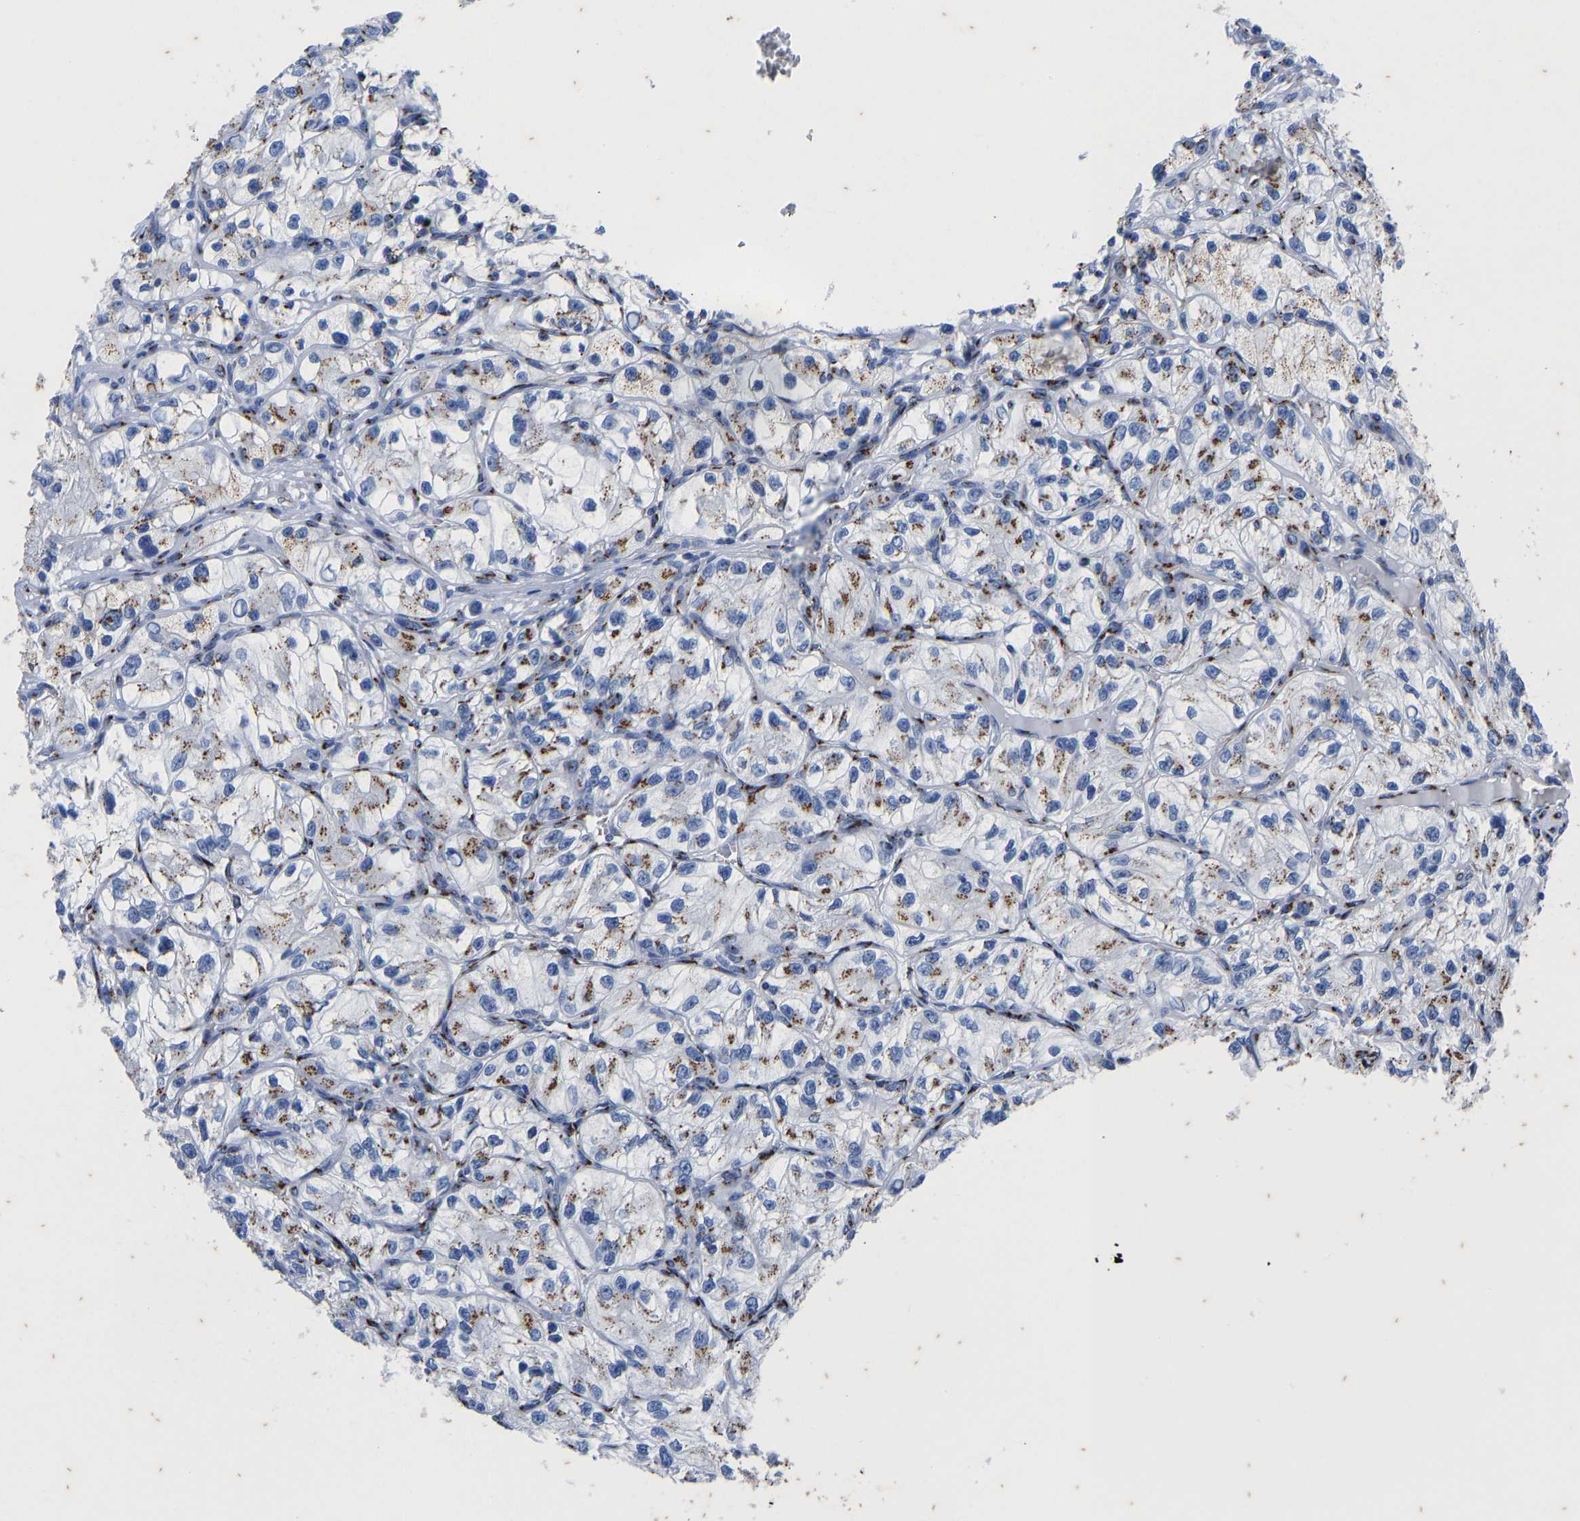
{"staining": {"intensity": "moderate", "quantity": "25%-75%", "location": "cytoplasmic/membranous"}, "tissue": "renal cancer", "cell_type": "Tumor cells", "image_type": "cancer", "snomed": [{"axis": "morphology", "description": "Adenocarcinoma, NOS"}, {"axis": "topography", "description": "Kidney"}], "caption": "Immunohistochemical staining of adenocarcinoma (renal) reveals medium levels of moderate cytoplasmic/membranous positivity in about 25%-75% of tumor cells.", "gene": "TMEM87A", "patient": {"sex": "female", "age": 57}}